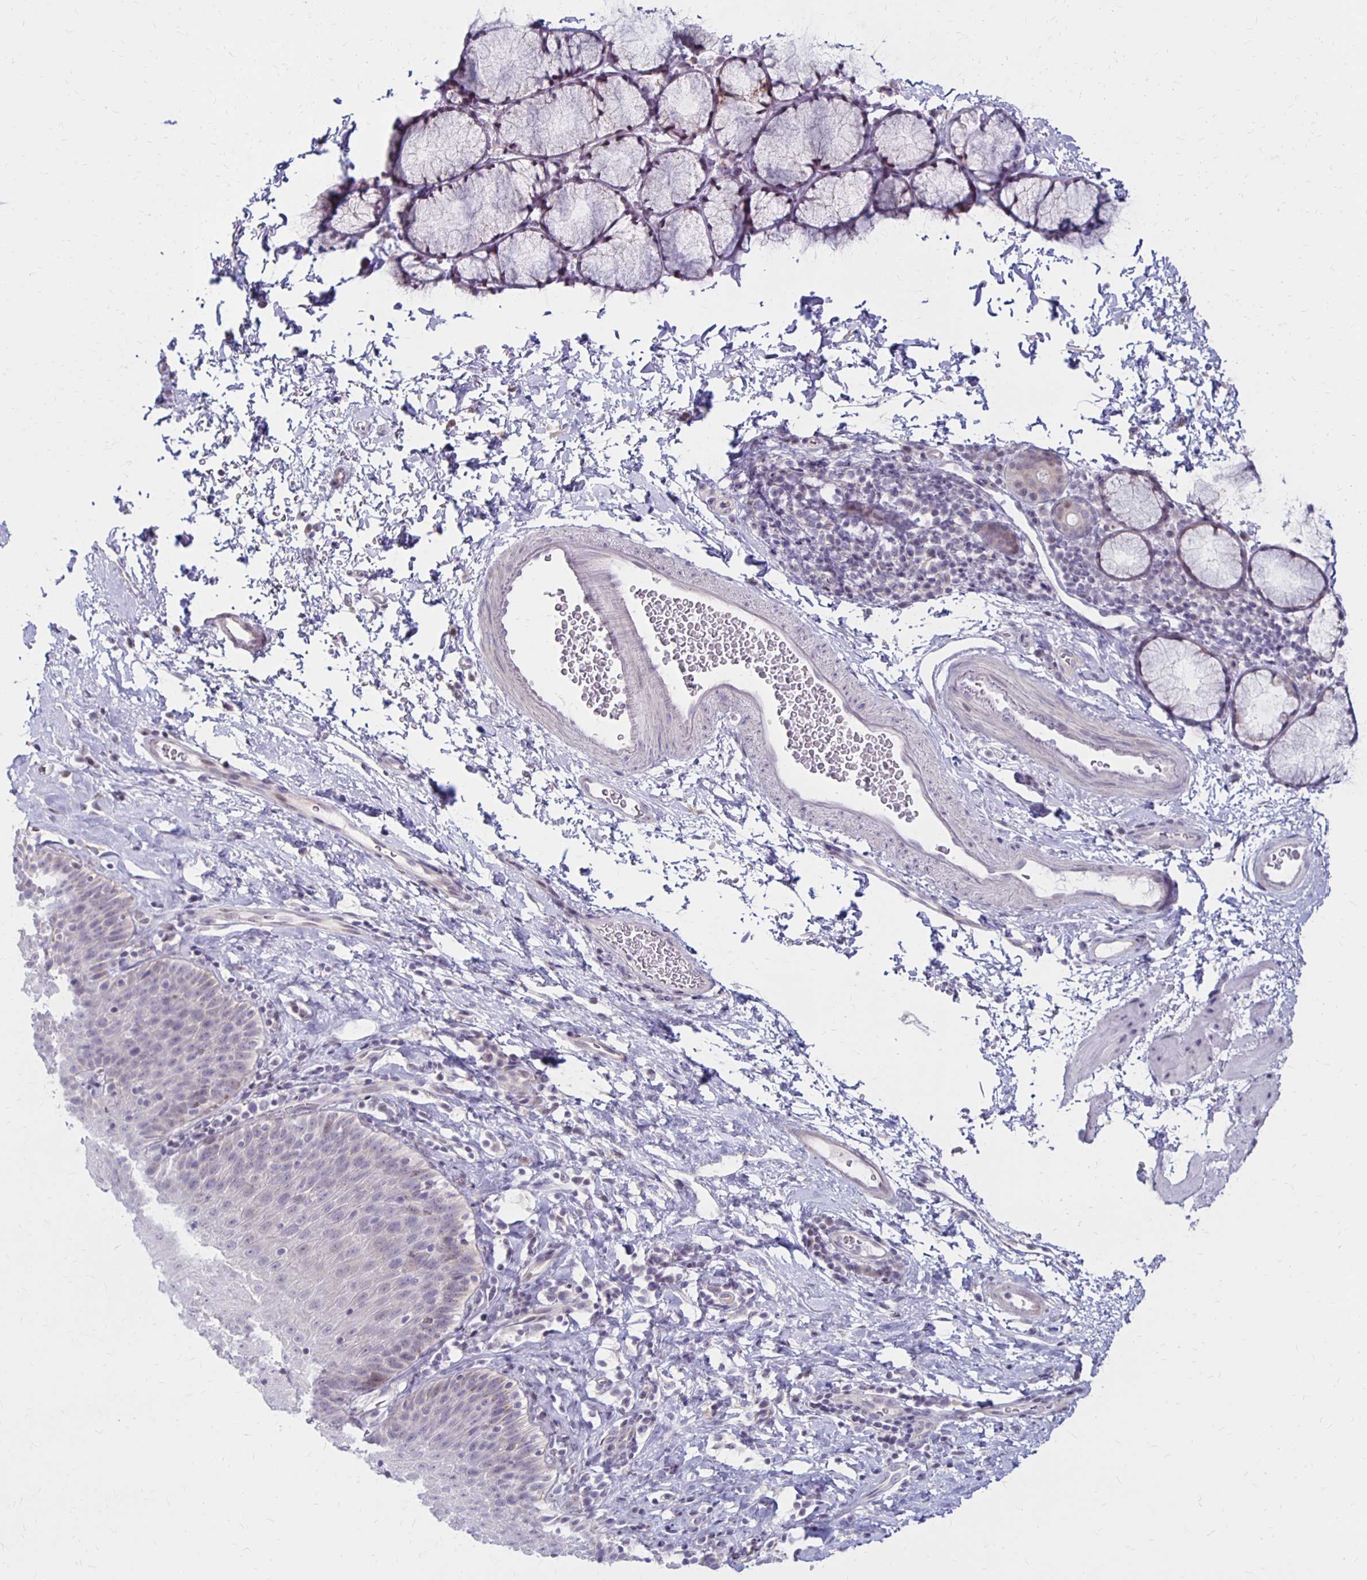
{"staining": {"intensity": "weak", "quantity": "<25%", "location": "nuclear"}, "tissue": "esophagus", "cell_type": "Squamous epithelial cells", "image_type": "normal", "snomed": [{"axis": "morphology", "description": "Normal tissue, NOS"}, {"axis": "topography", "description": "Esophagus"}], "caption": "High magnification brightfield microscopy of benign esophagus stained with DAB (3,3'-diaminobenzidine) (brown) and counterstained with hematoxylin (blue): squamous epithelial cells show no significant positivity.", "gene": "DAGLA", "patient": {"sex": "female", "age": 61}}